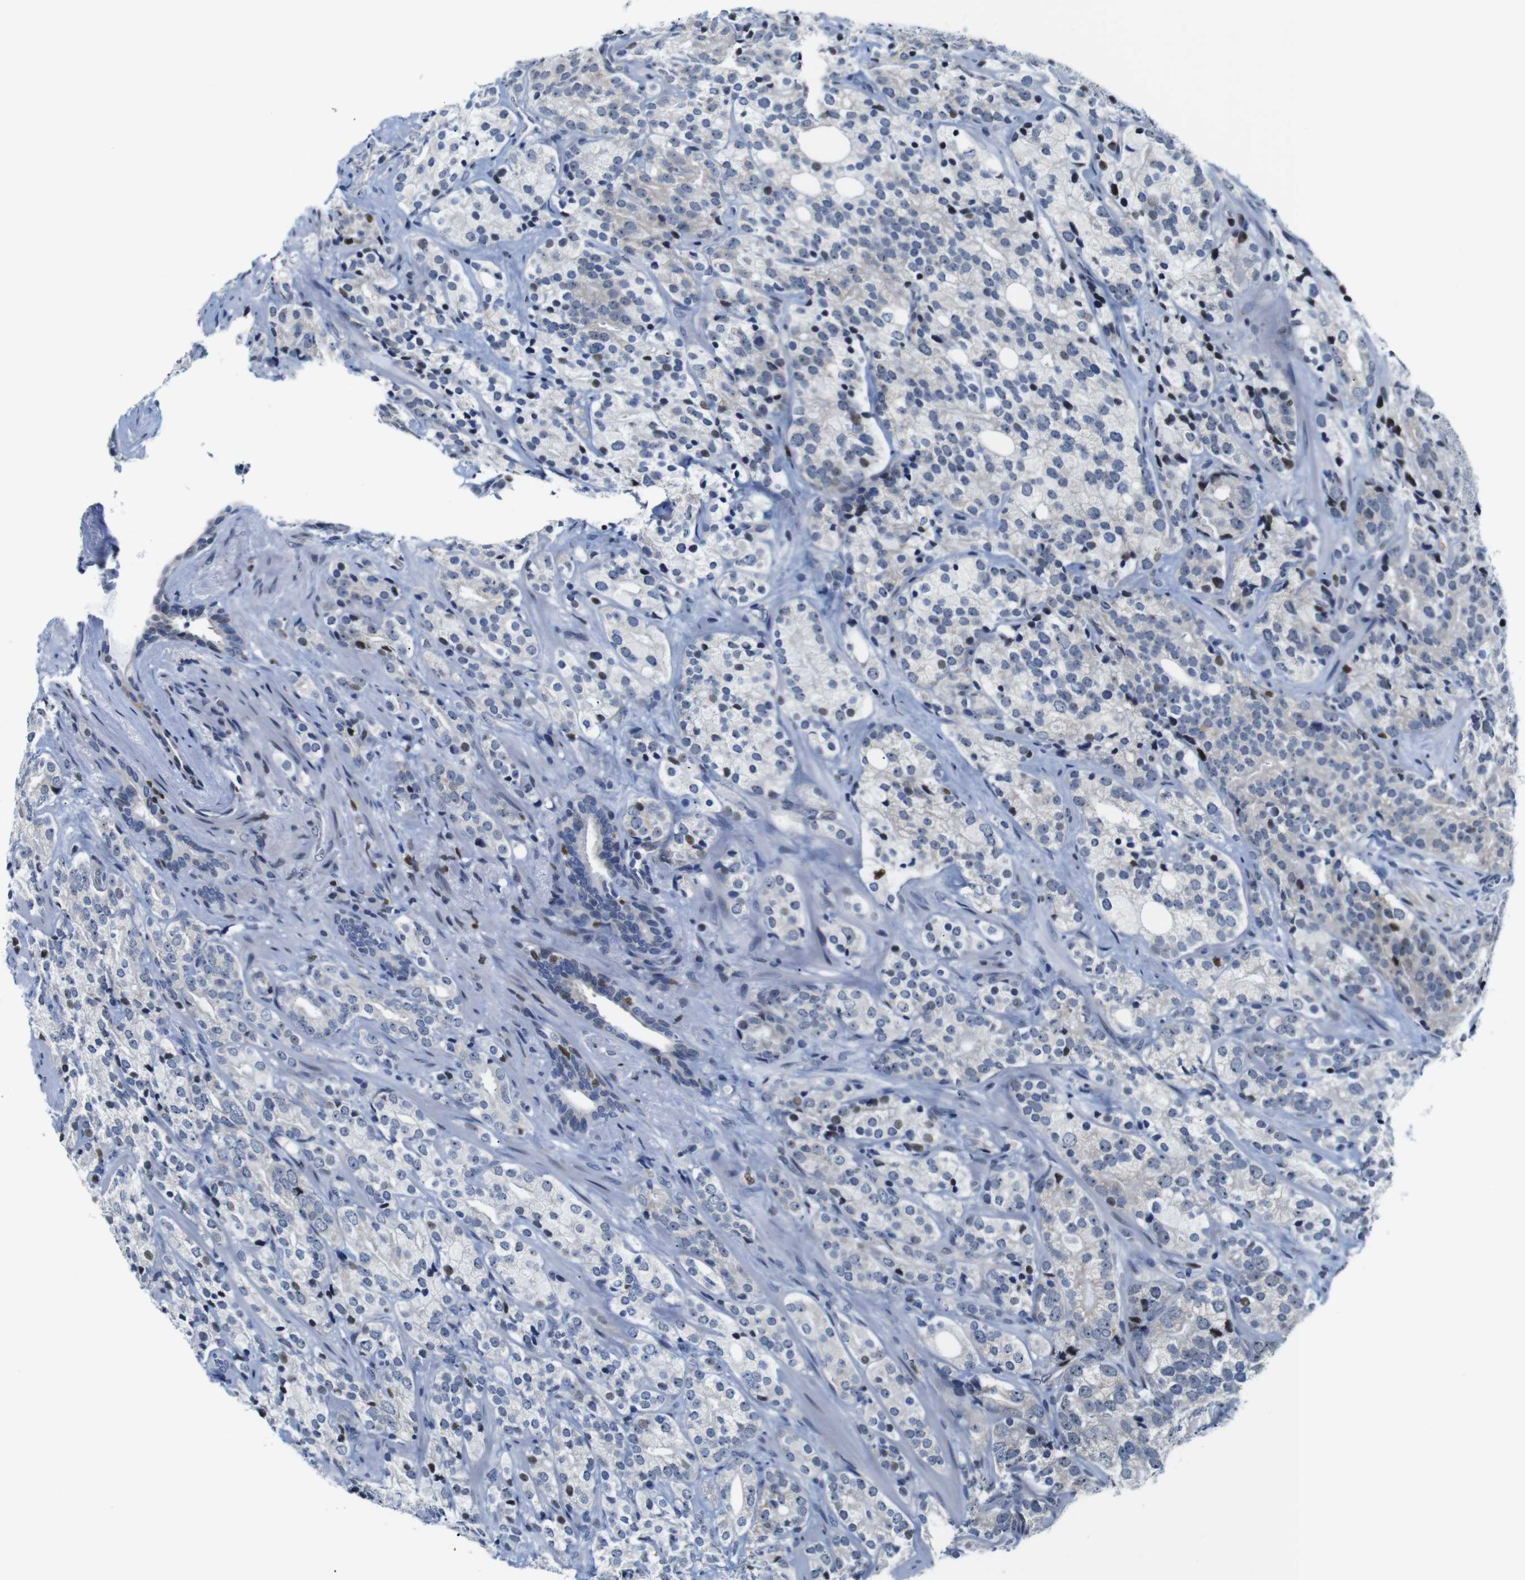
{"staining": {"intensity": "moderate", "quantity": "<25%", "location": "nuclear"}, "tissue": "prostate cancer", "cell_type": "Tumor cells", "image_type": "cancer", "snomed": [{"axis": "morphology", "description": "Adenocarcinoma, High grade"}, {"axis": "topography", "description": "Prostate"}], "caption": "Prostate cancer (adenocarcinoma (high-grade)) tissue reveals moderate nuclear positivity in approximately <25% of tumor cells, visualized by immunohistochemistry. Nuclei are stained in blue.", "gene": "GATA6", "patient": {"sex": "male", "age": 71}}